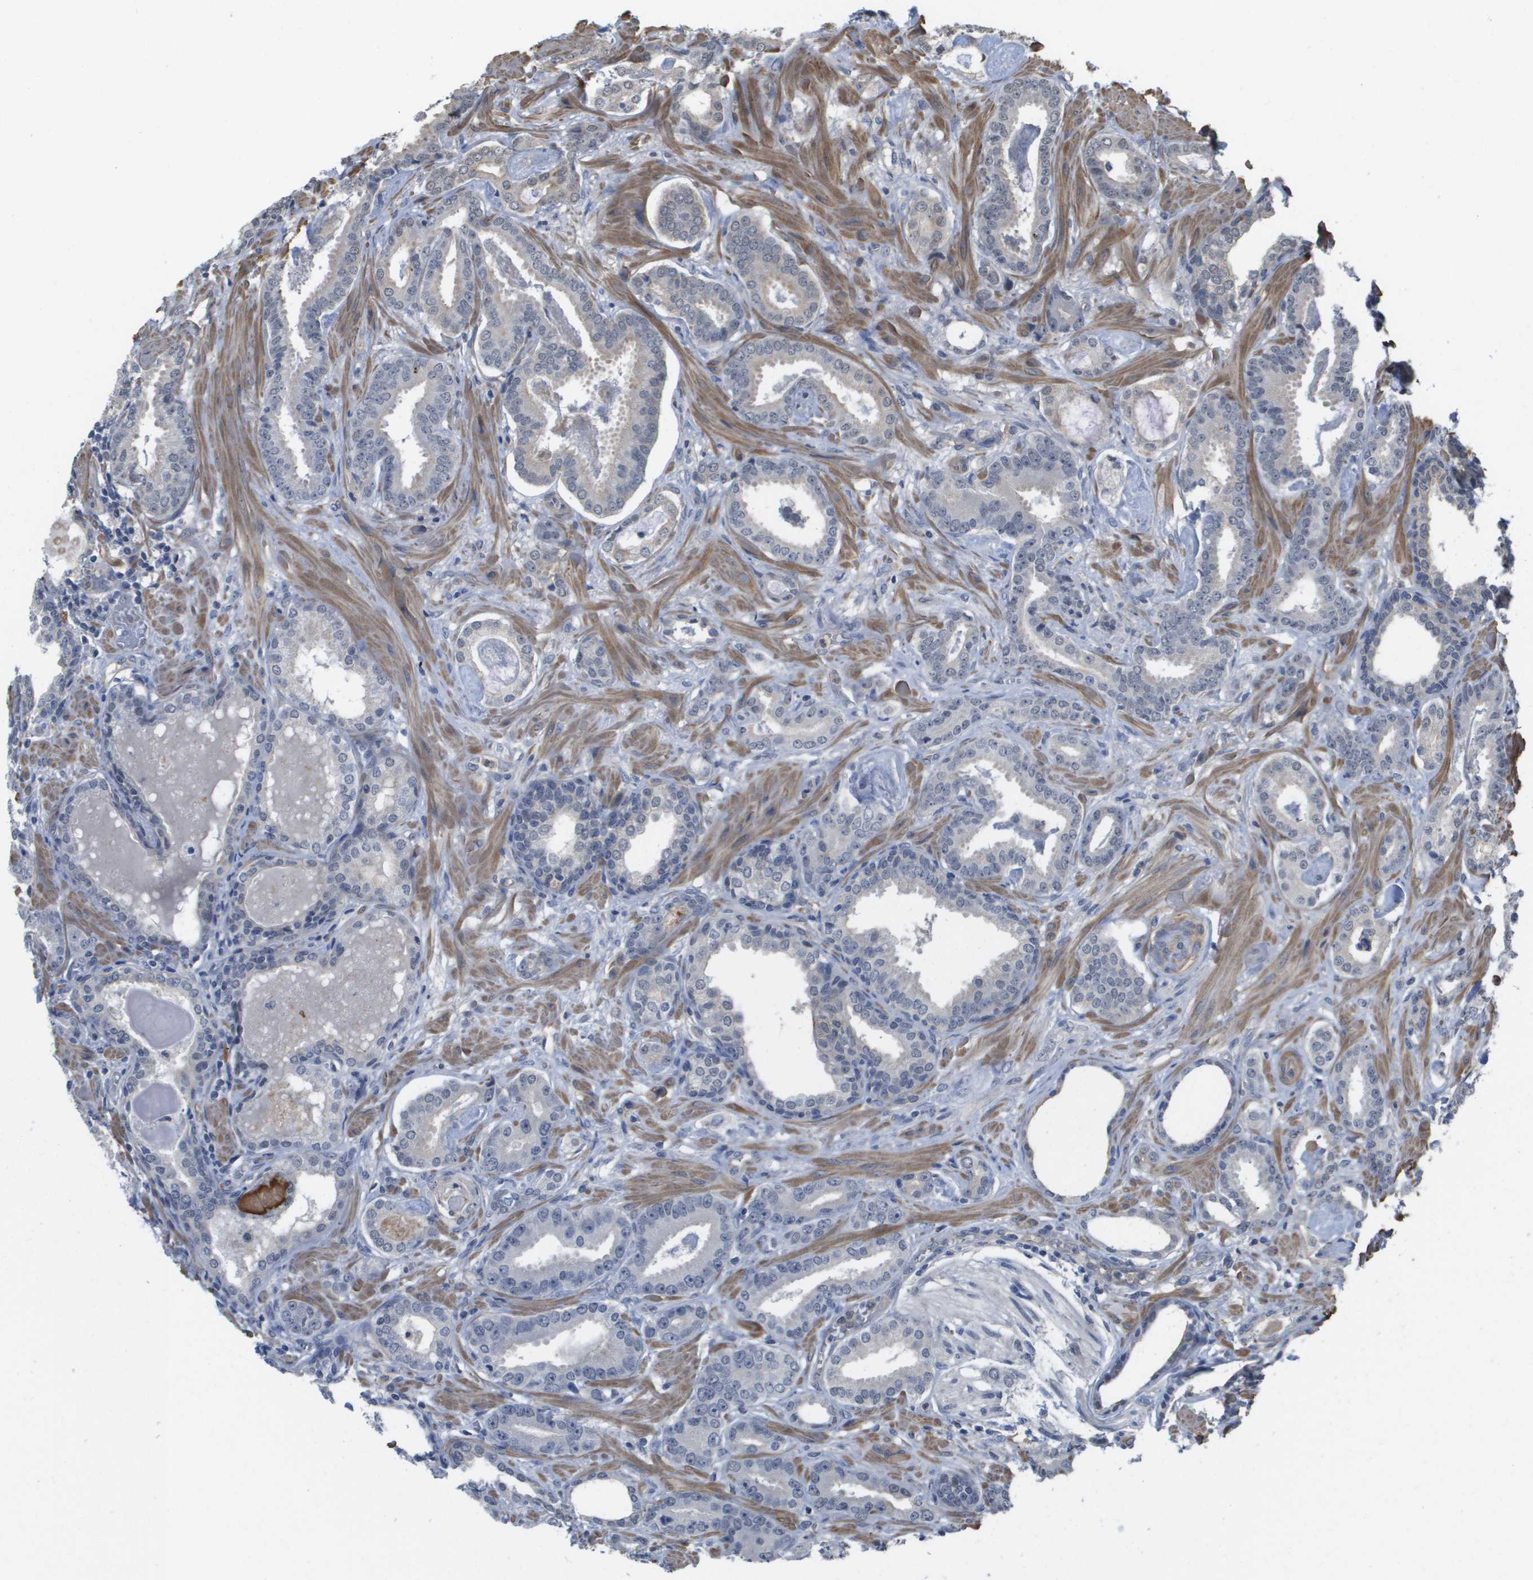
{"staining": {"intensity": "negative", "quantity": "none", "location": "none"}, "tissue": "prostate cancer", "cell_type": "Tumor cells", "image_type": "cancer", "snomed": [{"axis": "morphology", "description": "Adenocarcinoma, Low grade"}, {"axis": "topography", "description": "Prostate"}], "caption": "Human low-grade adenocarcinoma (prostate) stained for a protein using immunohistochemistry (IHC) reveals no staining in tumor cells.", "gene": "RNF112", "patient": {"sex": "male", "age": 53}}